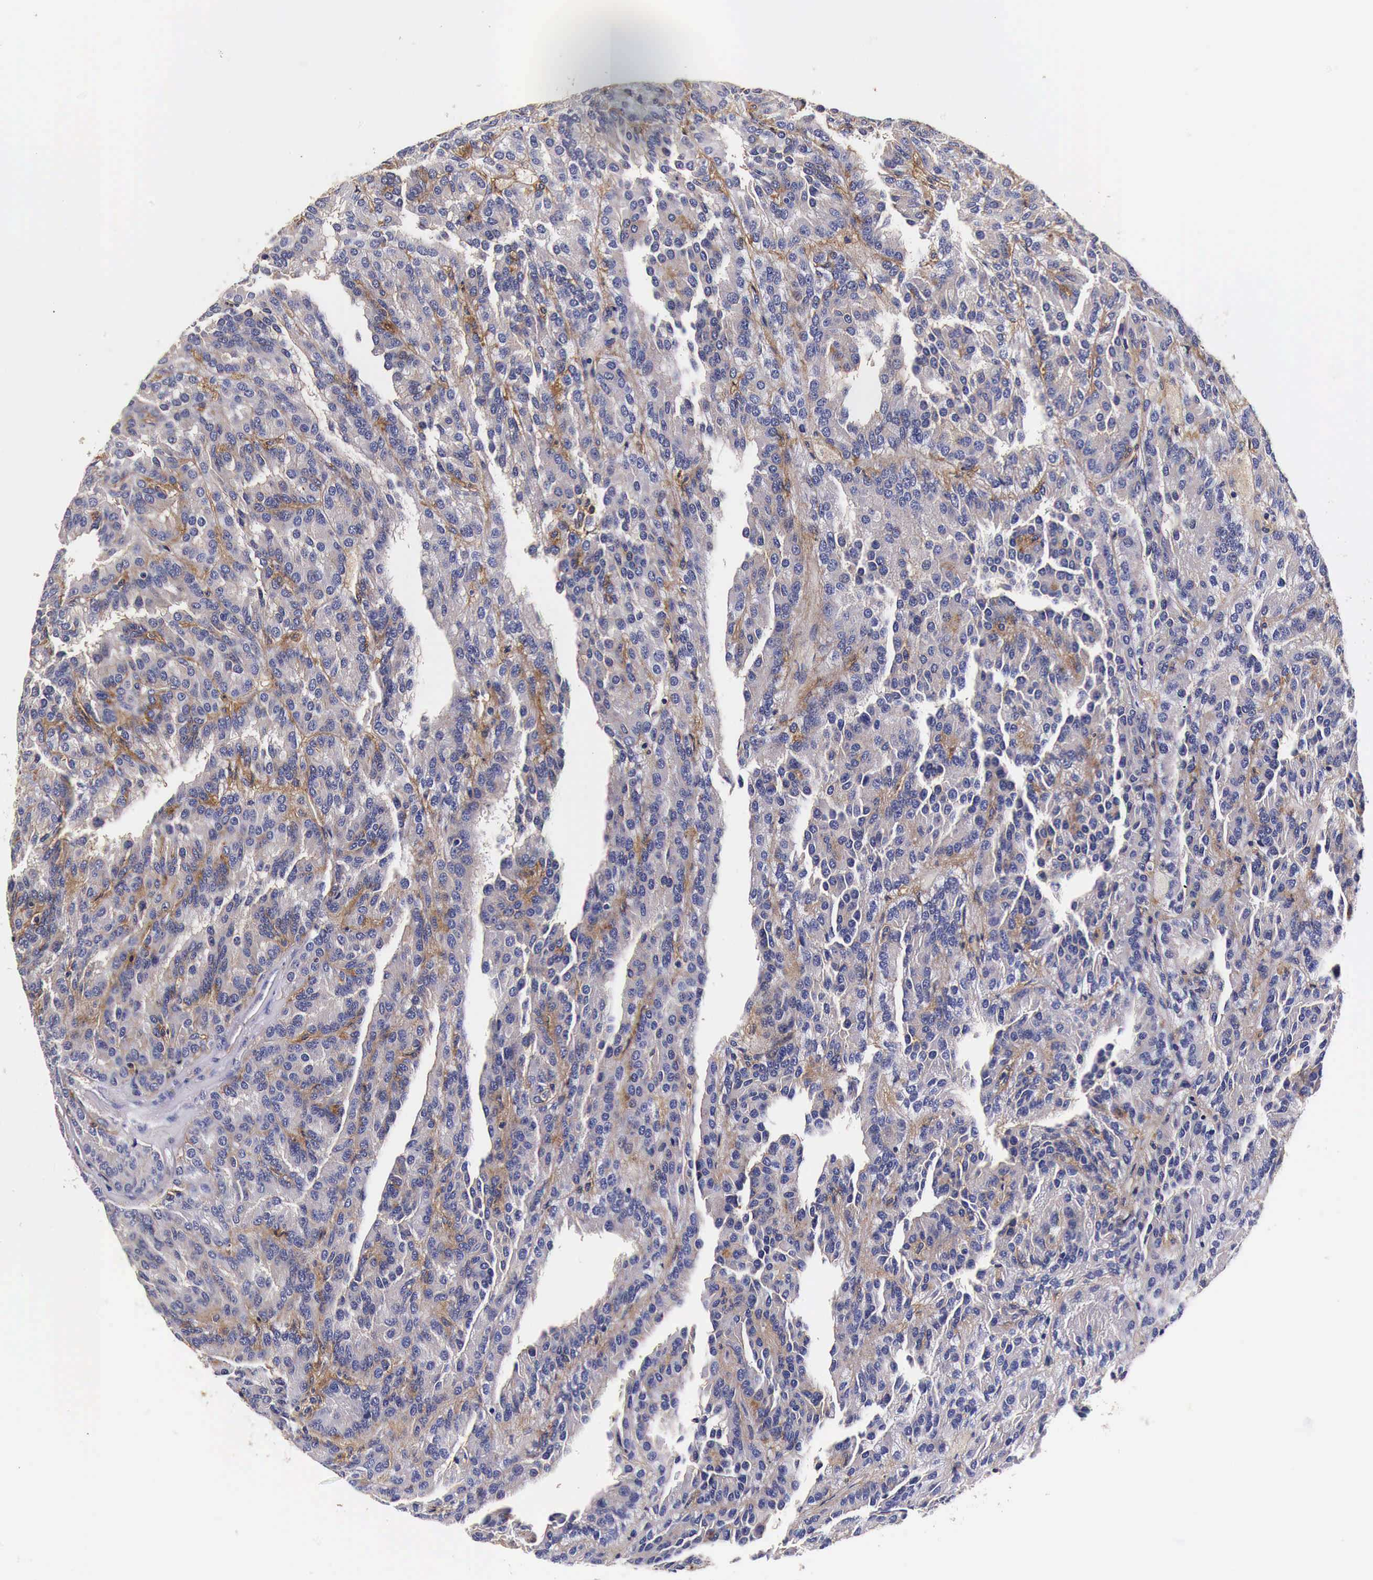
{"staining": {"intensity": "weak", "quantity": "25%-75%", "location": "cytoplasmic/membranous"}, "tissue": "renal cancer", "cell_type": "Tumor cells", "image_type": "cancer", "snomed": [{"axis": "morphology", "description": "Adenocarcinoma, NOS"}, {"axis": "topography", "description": "Kidney"}], "caption": "Tumor cells exhibit low levels of weak cytoplasmic/membranous expression in approximately 25%-75% of cells in renal adenocarcinoma.", "gene": "RP2", "patient": {"sex": "male", "age": 46}}